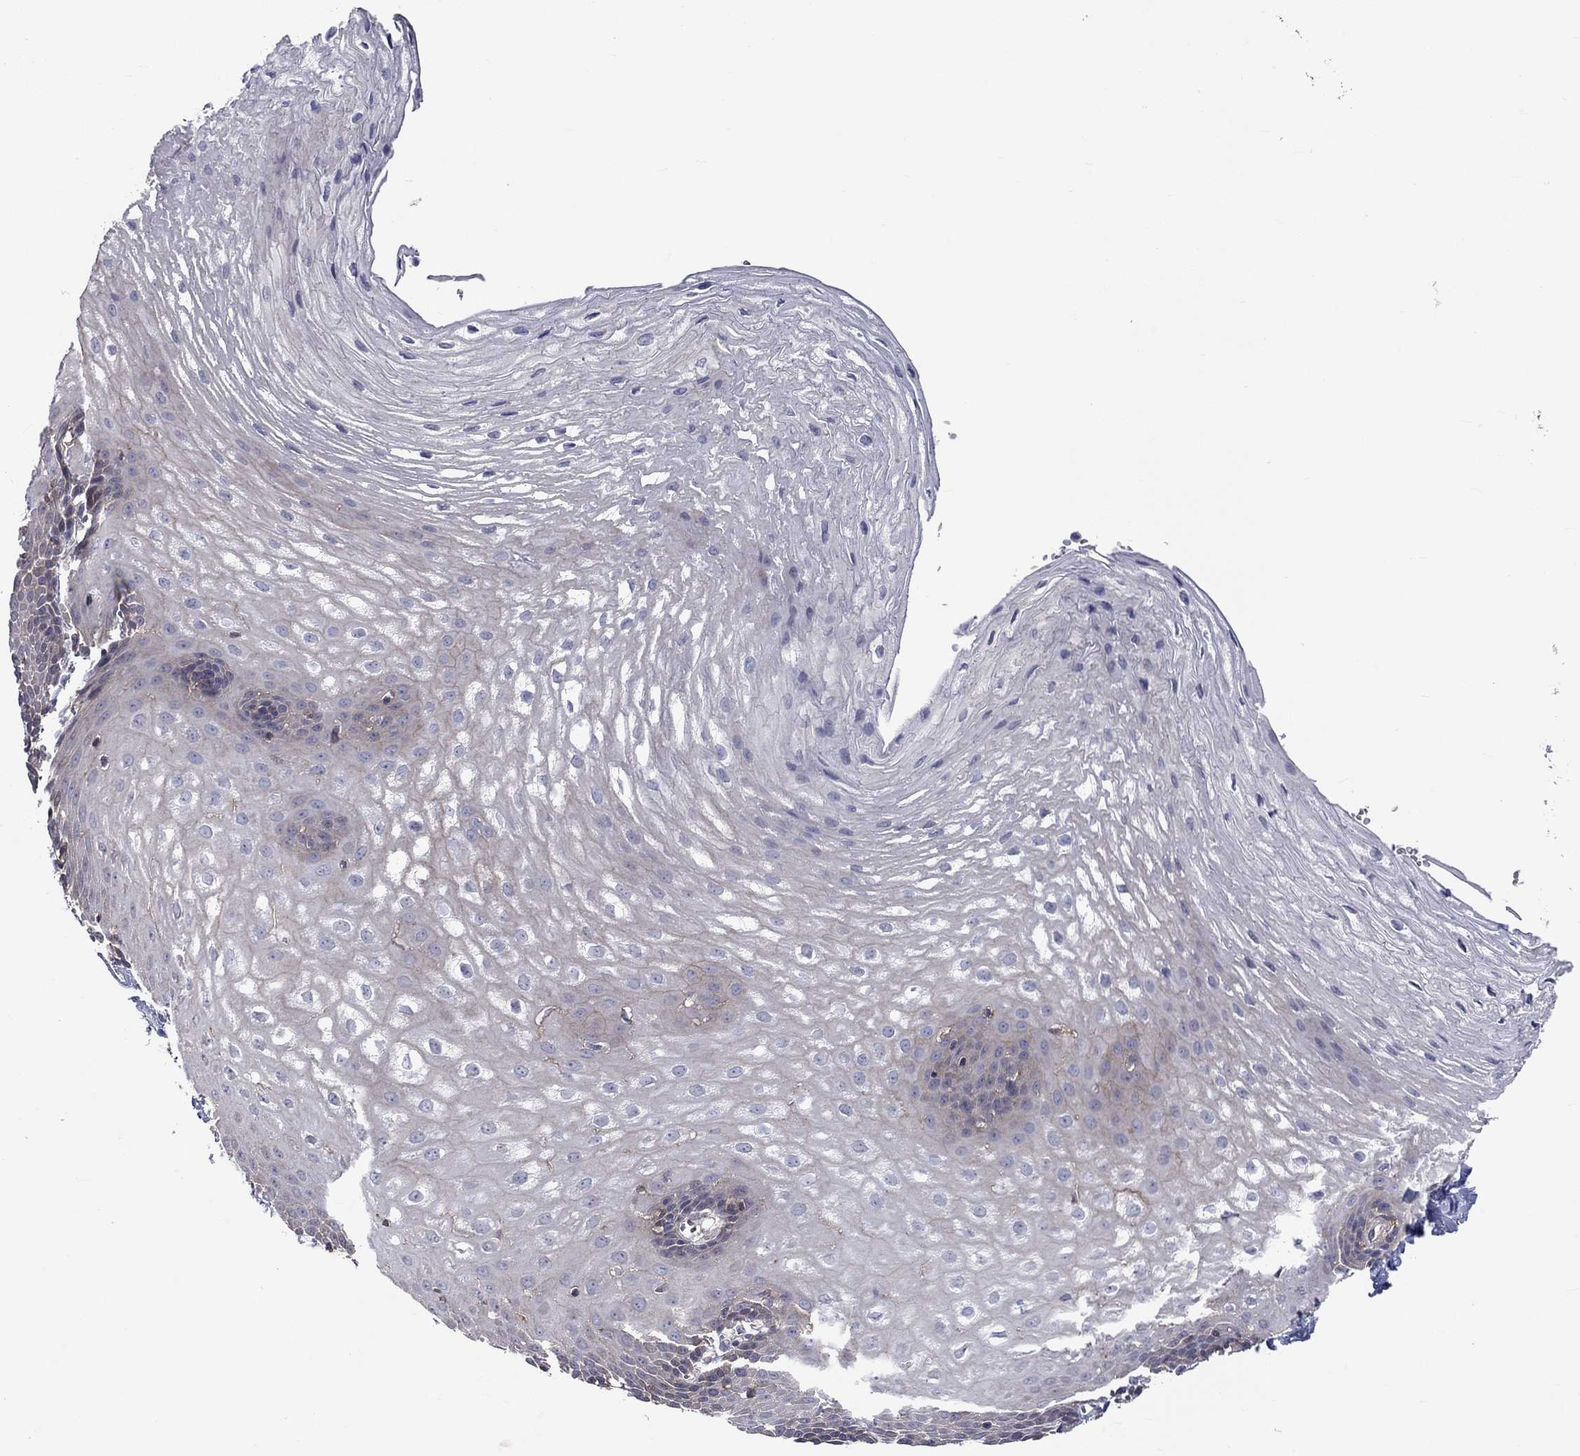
{"staining": {"intensity": "weak", "quantity": "25%-75%", "location": "cytoplasmic/membranous"}, "tissue": "esophagus", "cell_type": "Squamous epithelial cells", "image_type": "normal", "snomed": [{"axis": "morphology", "description": "Normal tissue, NOS"}, {"axis": "topography", "description": "Esophagus"}], "caption": "High-magnification brightfield microscopy of normal esophagus stained with DAB (brown) and counterstained with hematoxylin (blue). squamous epithelial cells exhibit weak cytoplasmic/membranous expression is appreciated in approximately25%-75% of cells.", "gene": "PCDHGA10", "patient": {"sex": "male", "age": 72}}